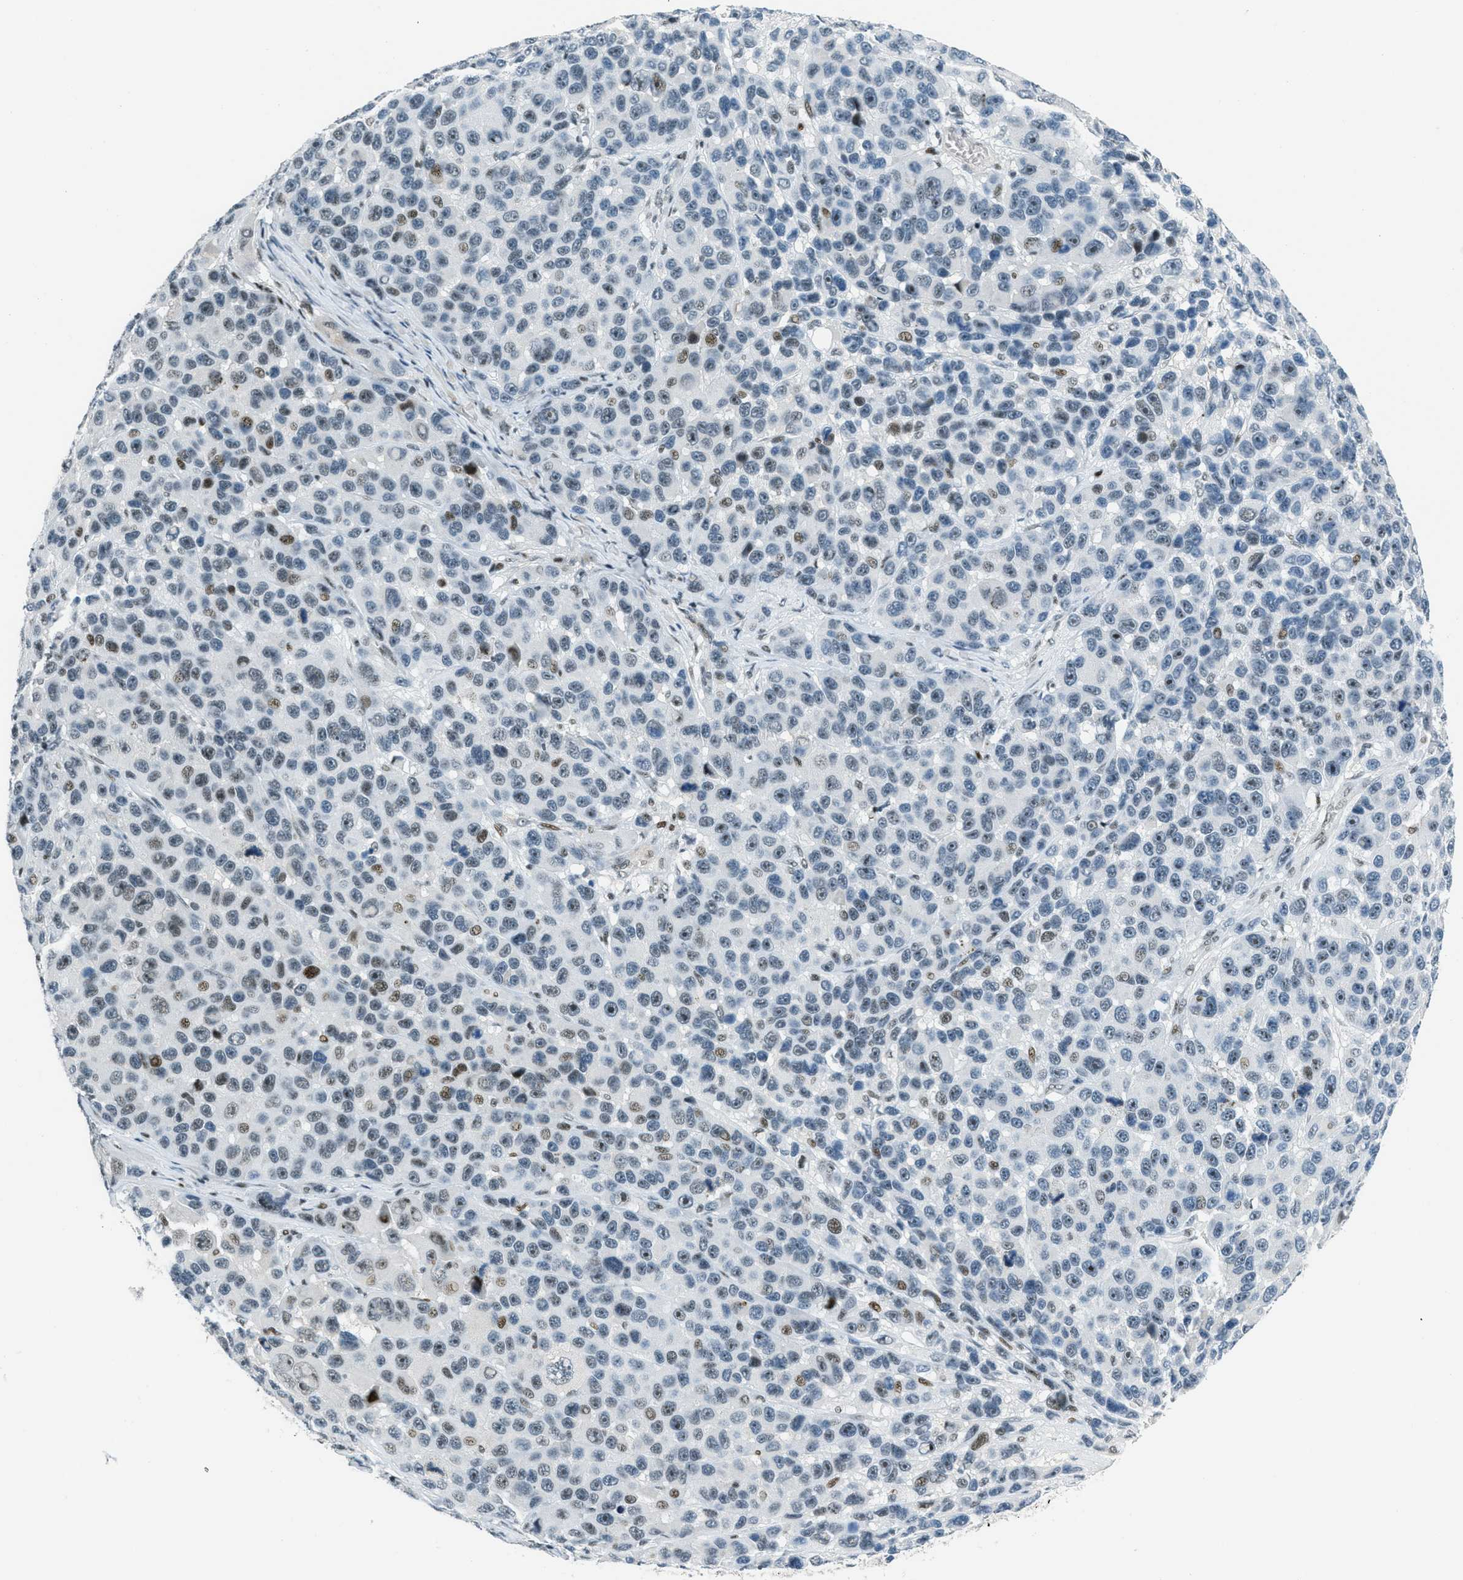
{"staining": {"intensity": "moderate", "quantity": "<25%", "location": "nuclear"}, "tissue": "melanoma", "cell_type": "Tumor cells", "image_type": "cancer", "snomed": [{"axis": "morphology", "description": "Malignant melanoma, NOS"}, {"axis": "topography", "description": "Skin"}], "caption": "This is an image of immunohistochemistry (IHC) staining of melanoma, which shows moderate positivity in the nuclear of tumor cells.", "gene": "ZDHHC23", "patient": {"sex": "male", "age": 53}}